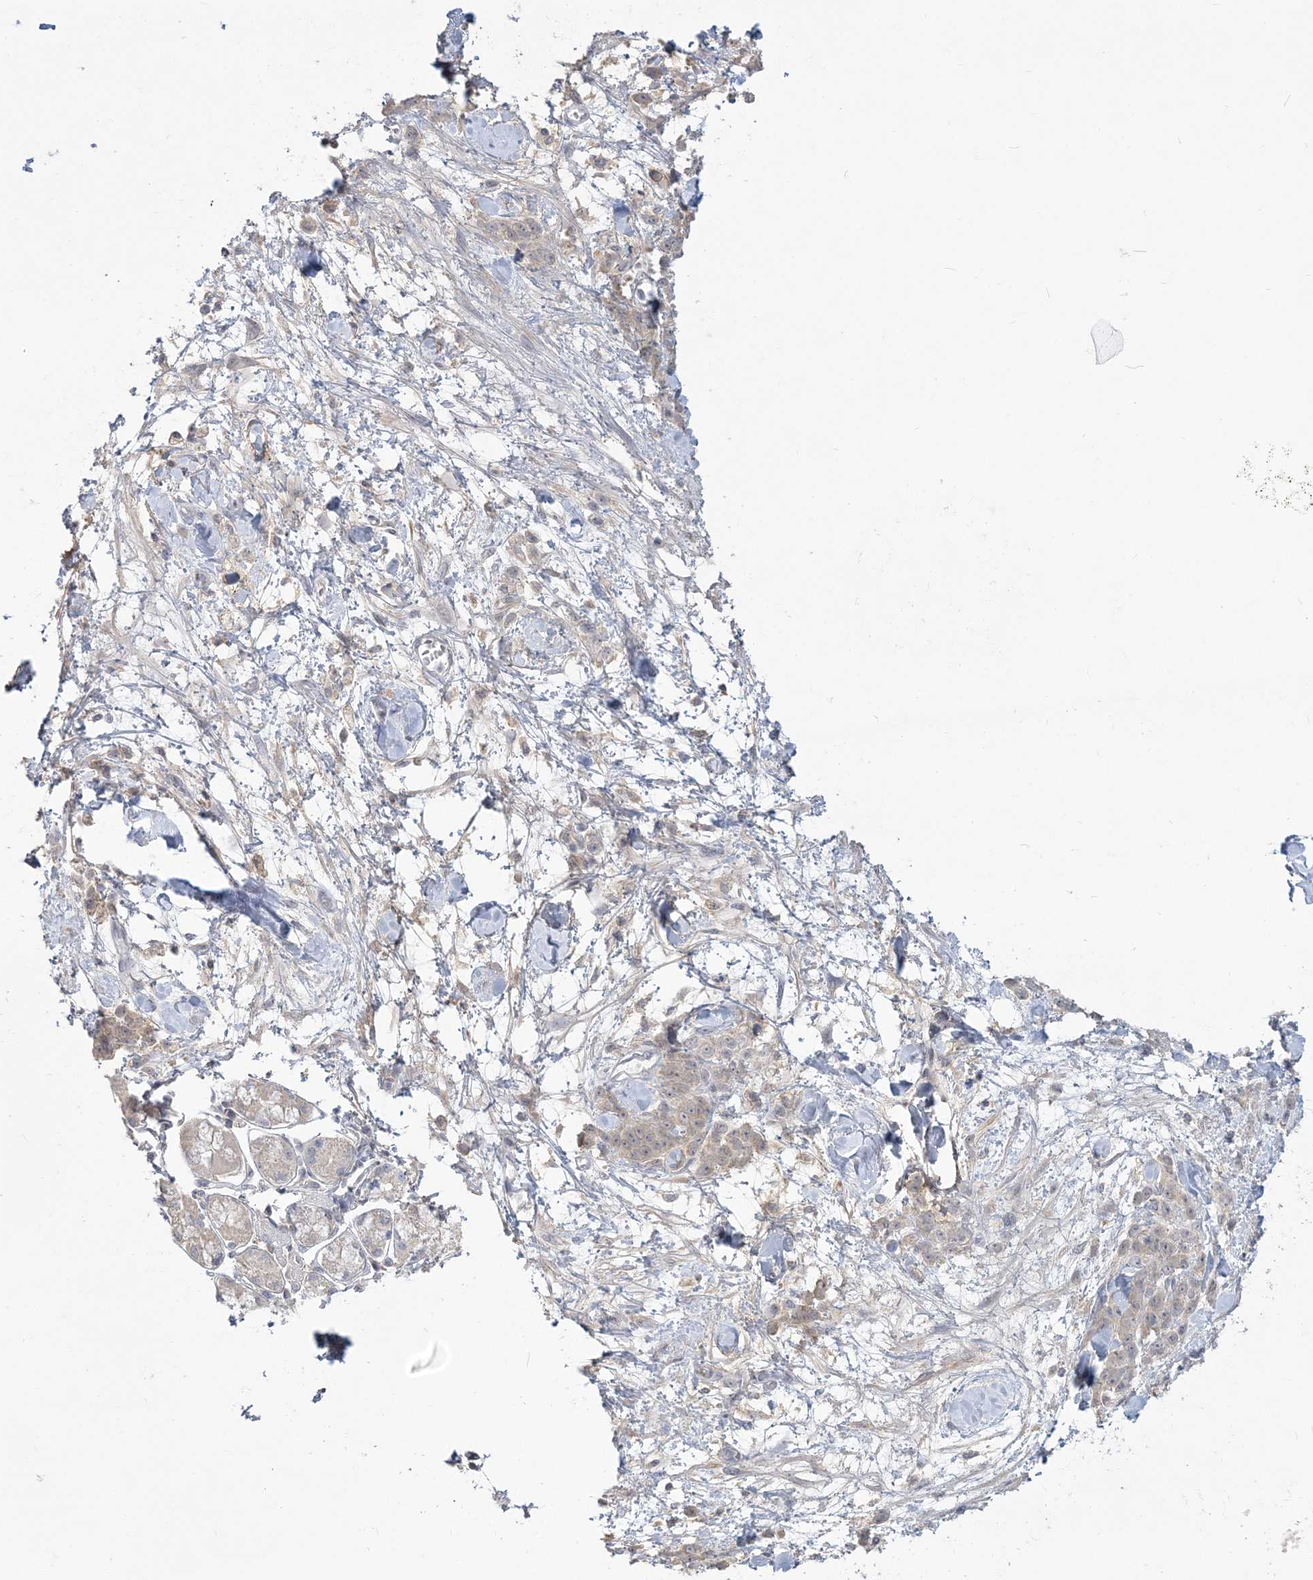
{"staining": {"intensity": "weak", "quantity": ">75%", "location": "cytoplasmic/membranous"}, "tissue": "stomach cancer", "cell_type": "Tumor cells", "image_type": "cancer", "snomed": [{"axis": "morphology", "description": "Normal tissue, NOS"}, {"axis": "morphology", "description": "Adenocarcinoma, NOS"}, {"axis": "topography", "description": "Stomach"}], "caption": "An image showing weak cytoplasmic/membranous positivity in about >75% of tumor cells in adenocarcinoma (stomach), as visualized by brown immunohistochemical staining.", "gene": "ANKS1A", "patient": {"sex": "male", "age": 82}}